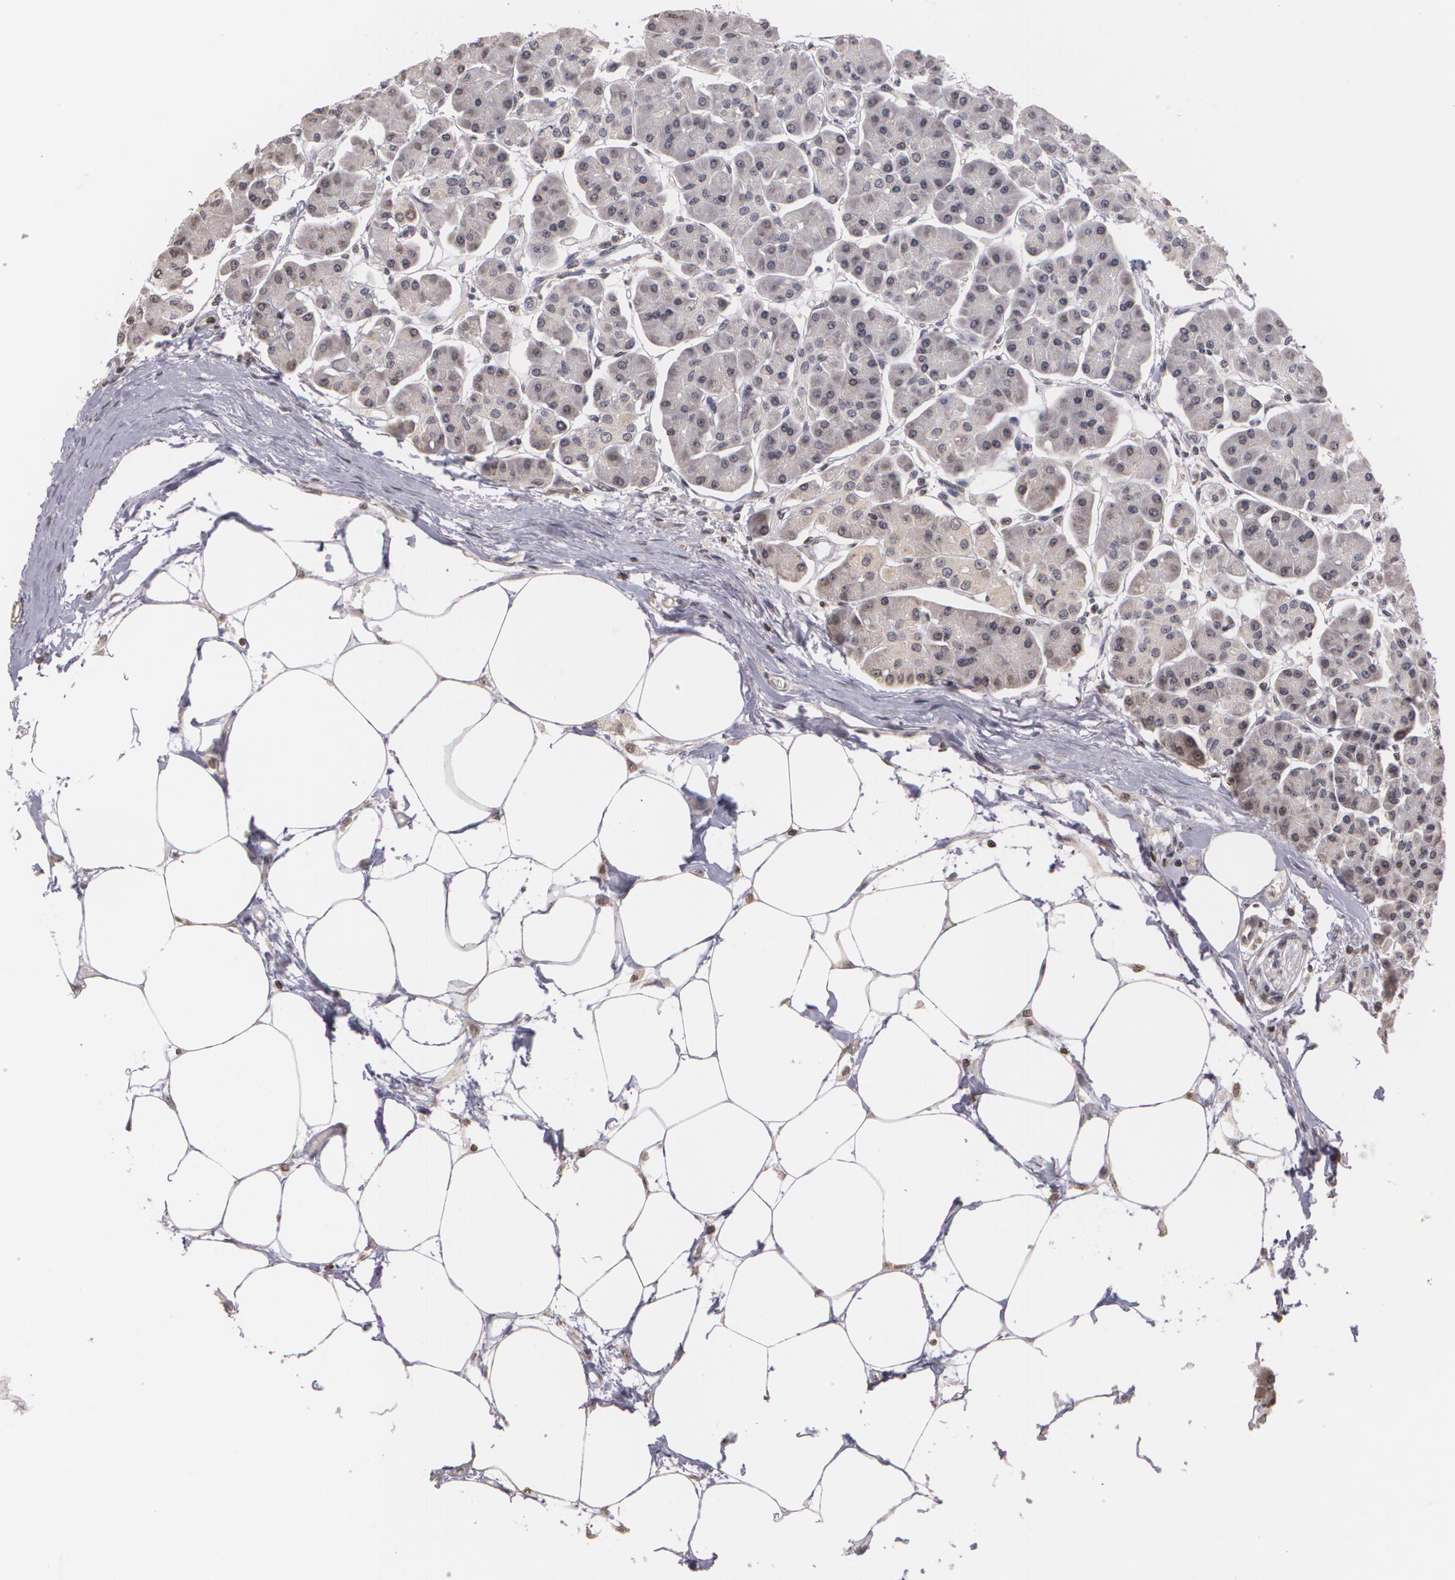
{"staining": {"intensity": "negative", "quantity": "none", "location": "none"}, "tissue": "pancreas", "cell_type": "Exocrine glandular cells", "image_type": "normal", "snomed": [{"axis": "morphology", "description": "Normal tissue, NOS"}, {"axis": "topography", "description": "Pancreas"}, {"axis": "topography", "description": "Duodenum"}], "caption": "This is a image of IHC staining of normal pancreas, which shows no positivity in exocrine glandular cells.", "gene": "THRB", "patient": {"sex": "male", "age": 79}}